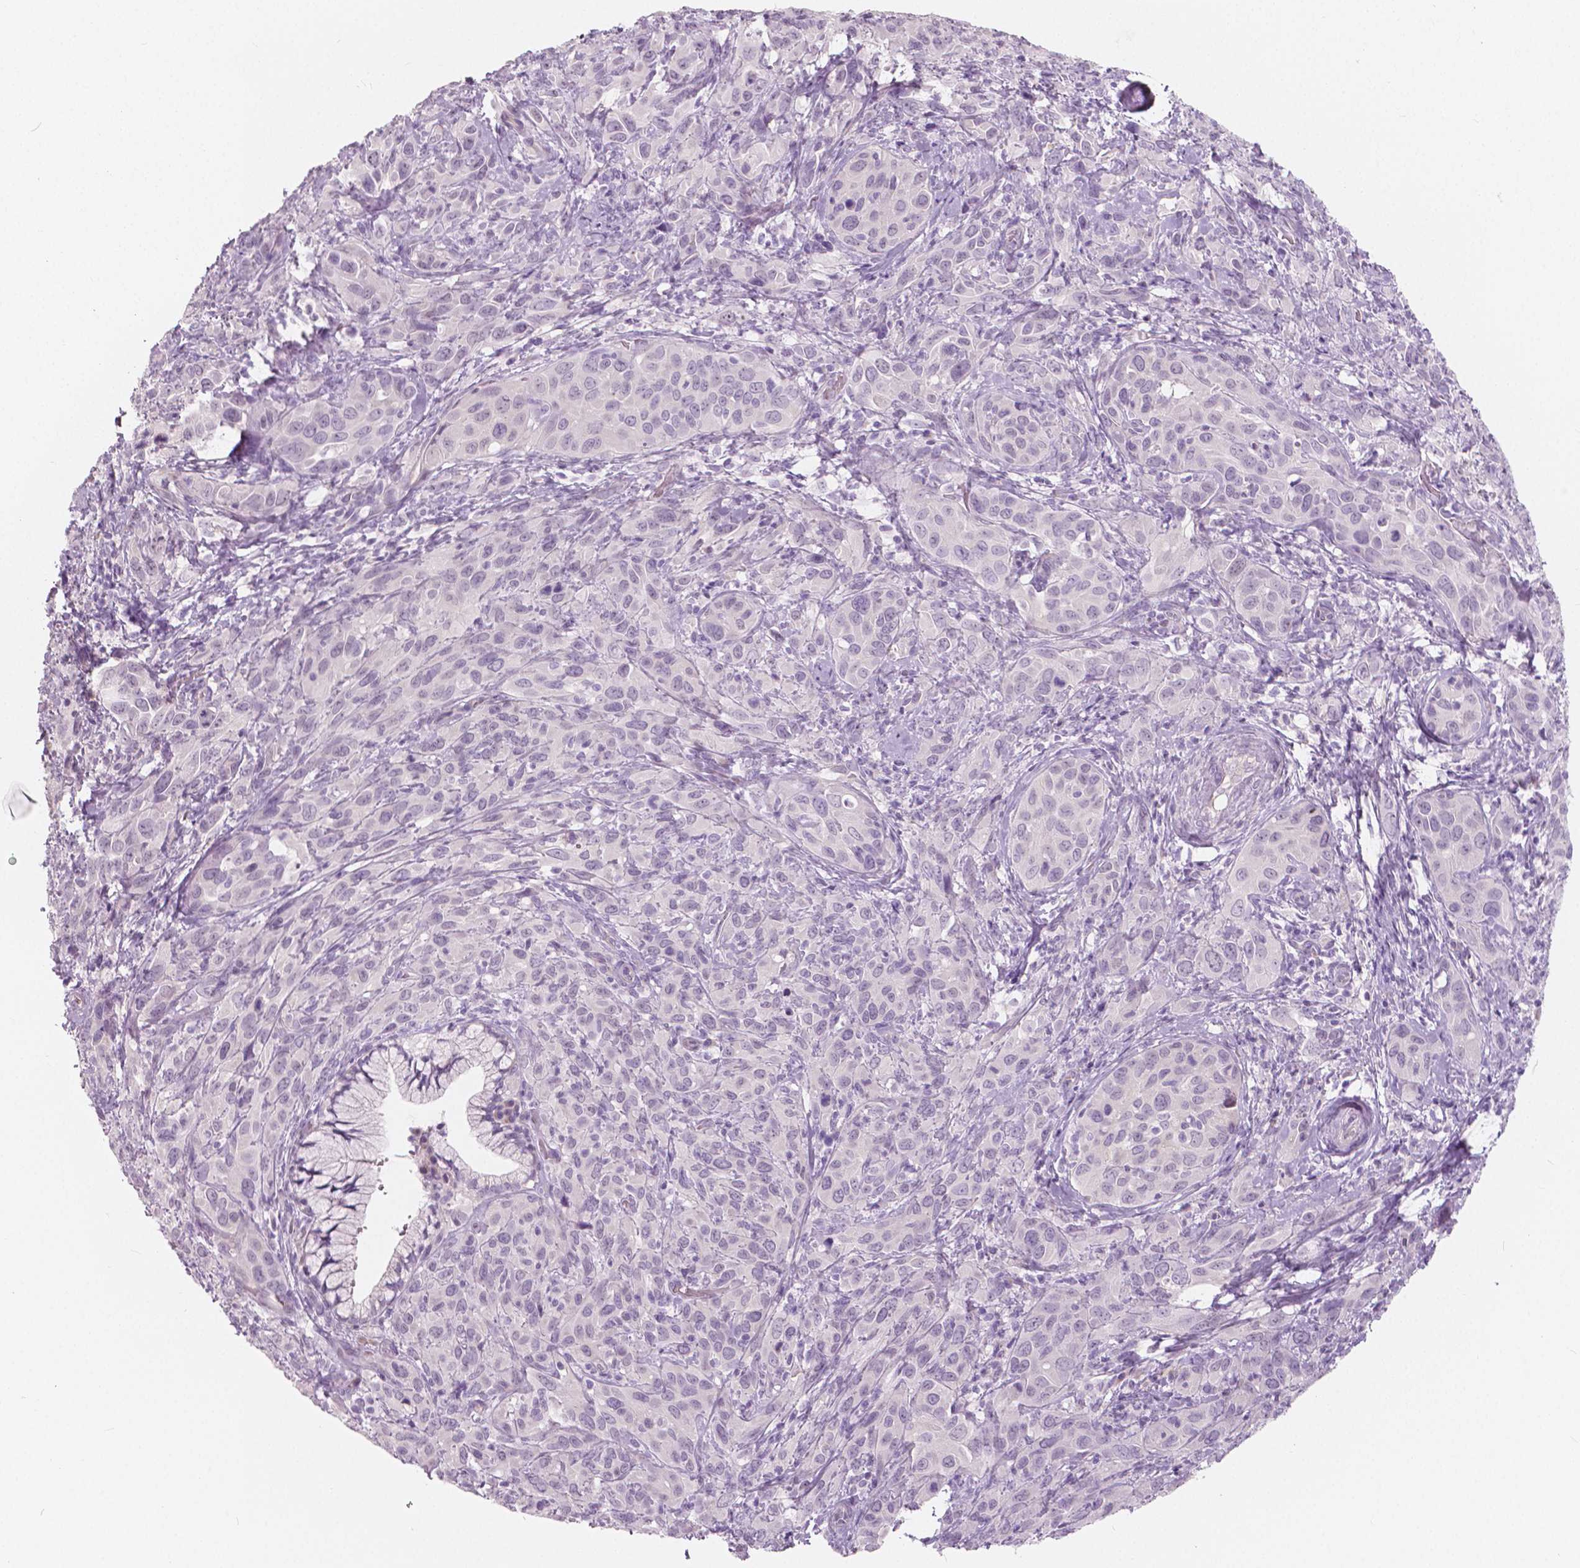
{"staining": {"intensity": "negative", "quantity": "none", "location": "none"}, "tissue": "cervical cancer", "cell_type": "Tumor cells", "image_type": "cancer", "snomed": [{"axis": "morphology", "description": "Squamous cell carcinoma, NOS"}, {"axis": "topography", "description": "Cervix"}], "caption": "Cervical squamous cell carcinoma was stained to show a protein in brown. There is no significant positivity in tumor cells. (Brightfield microscopy of DAB (3,3'-diaminobenzidine) immunohistochemistry at high magnification).", "gene": "A4GNT", "patient": {"sex": "female", "age": 51}}